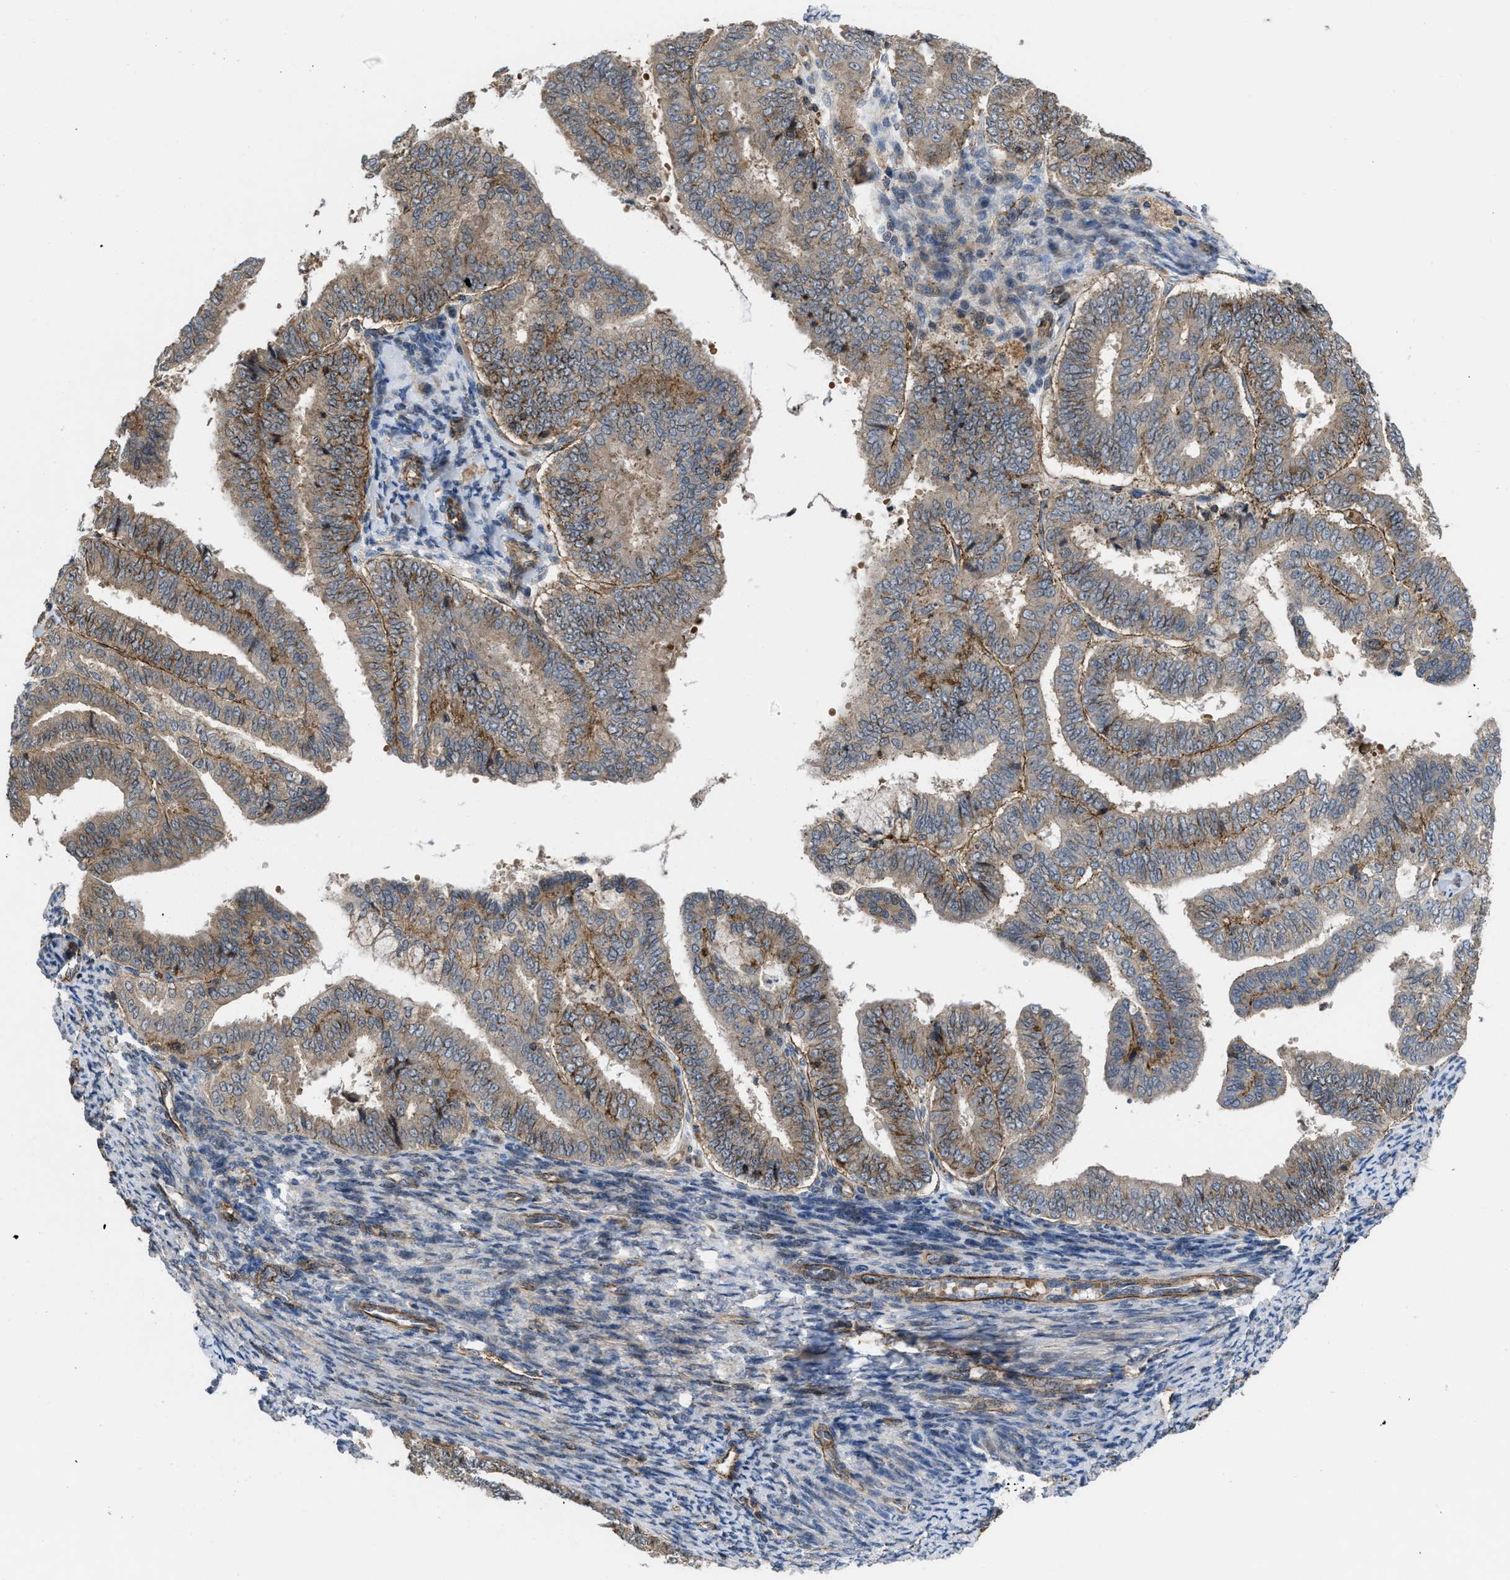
{"staining": {"intensity": "moderate", "quantity": ">75%", "location": "cytoplasmic/membranous"}, "tissue": "endometrial cancer", "cell_type": "Tumor cells", "image_type": "cancer", "snomed": [{"axis": "morphology", "description": "Adenocarcinoma, NOS"}, {"axis": "topography", "description": "Endometrium"}], "caption": "Endometrial adenocarcinoma tissue demonstrates moderate cytoplasmic/membranous positivity in approximately >75% of tumor cells, visualized by immunohistochemistry. The protein is stained brown, and the nuclei are stained in blue (DAB (3,3'-diaminobenzidine) IHC with brightfield microscopy, high magnification).", "gene": "GPATCH2L", "patient": {"sex": "female", "age": 63}}